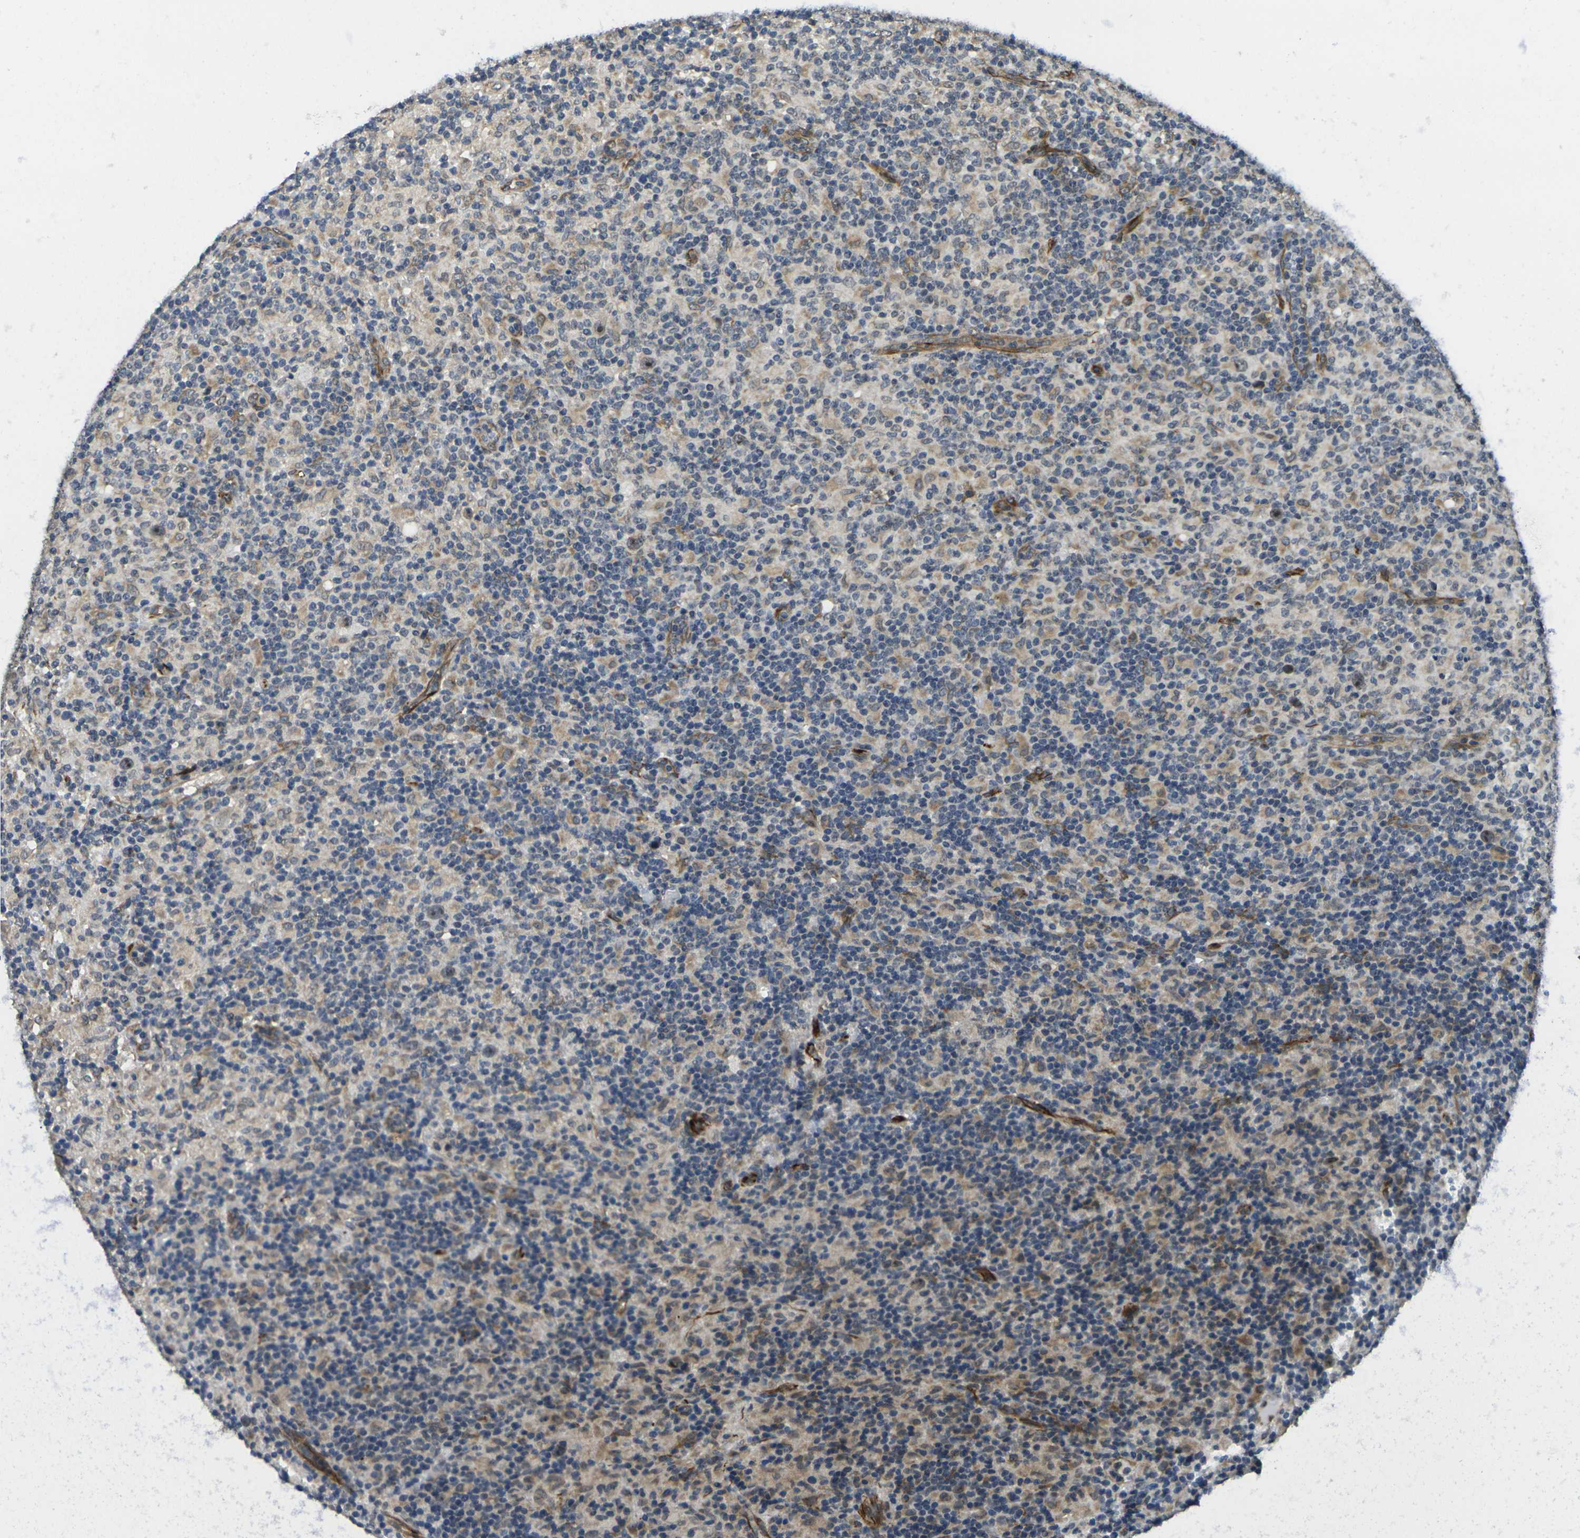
{"staining": {"intensity": "moderate", "quantity": "25%-75%", "location": "cytoplasmic/membranous"}, "tissue": "lymphoma", "cell_type": "Tumor cells", "image_type": "cancer", "snomed": [{"axis": "morphology", "description": "Hodgkin's disease, NOS"}, {"axis": "topography", "description": "Lymph node"}], "caption": "Tumor cells exhibit medium levels of moderate cytoplasmic/membranous expression in about 25%-75% of cells in human Hodgkin's disease.", "gene": "FUT11", "patient": {"sex": "male", "age": 70}}